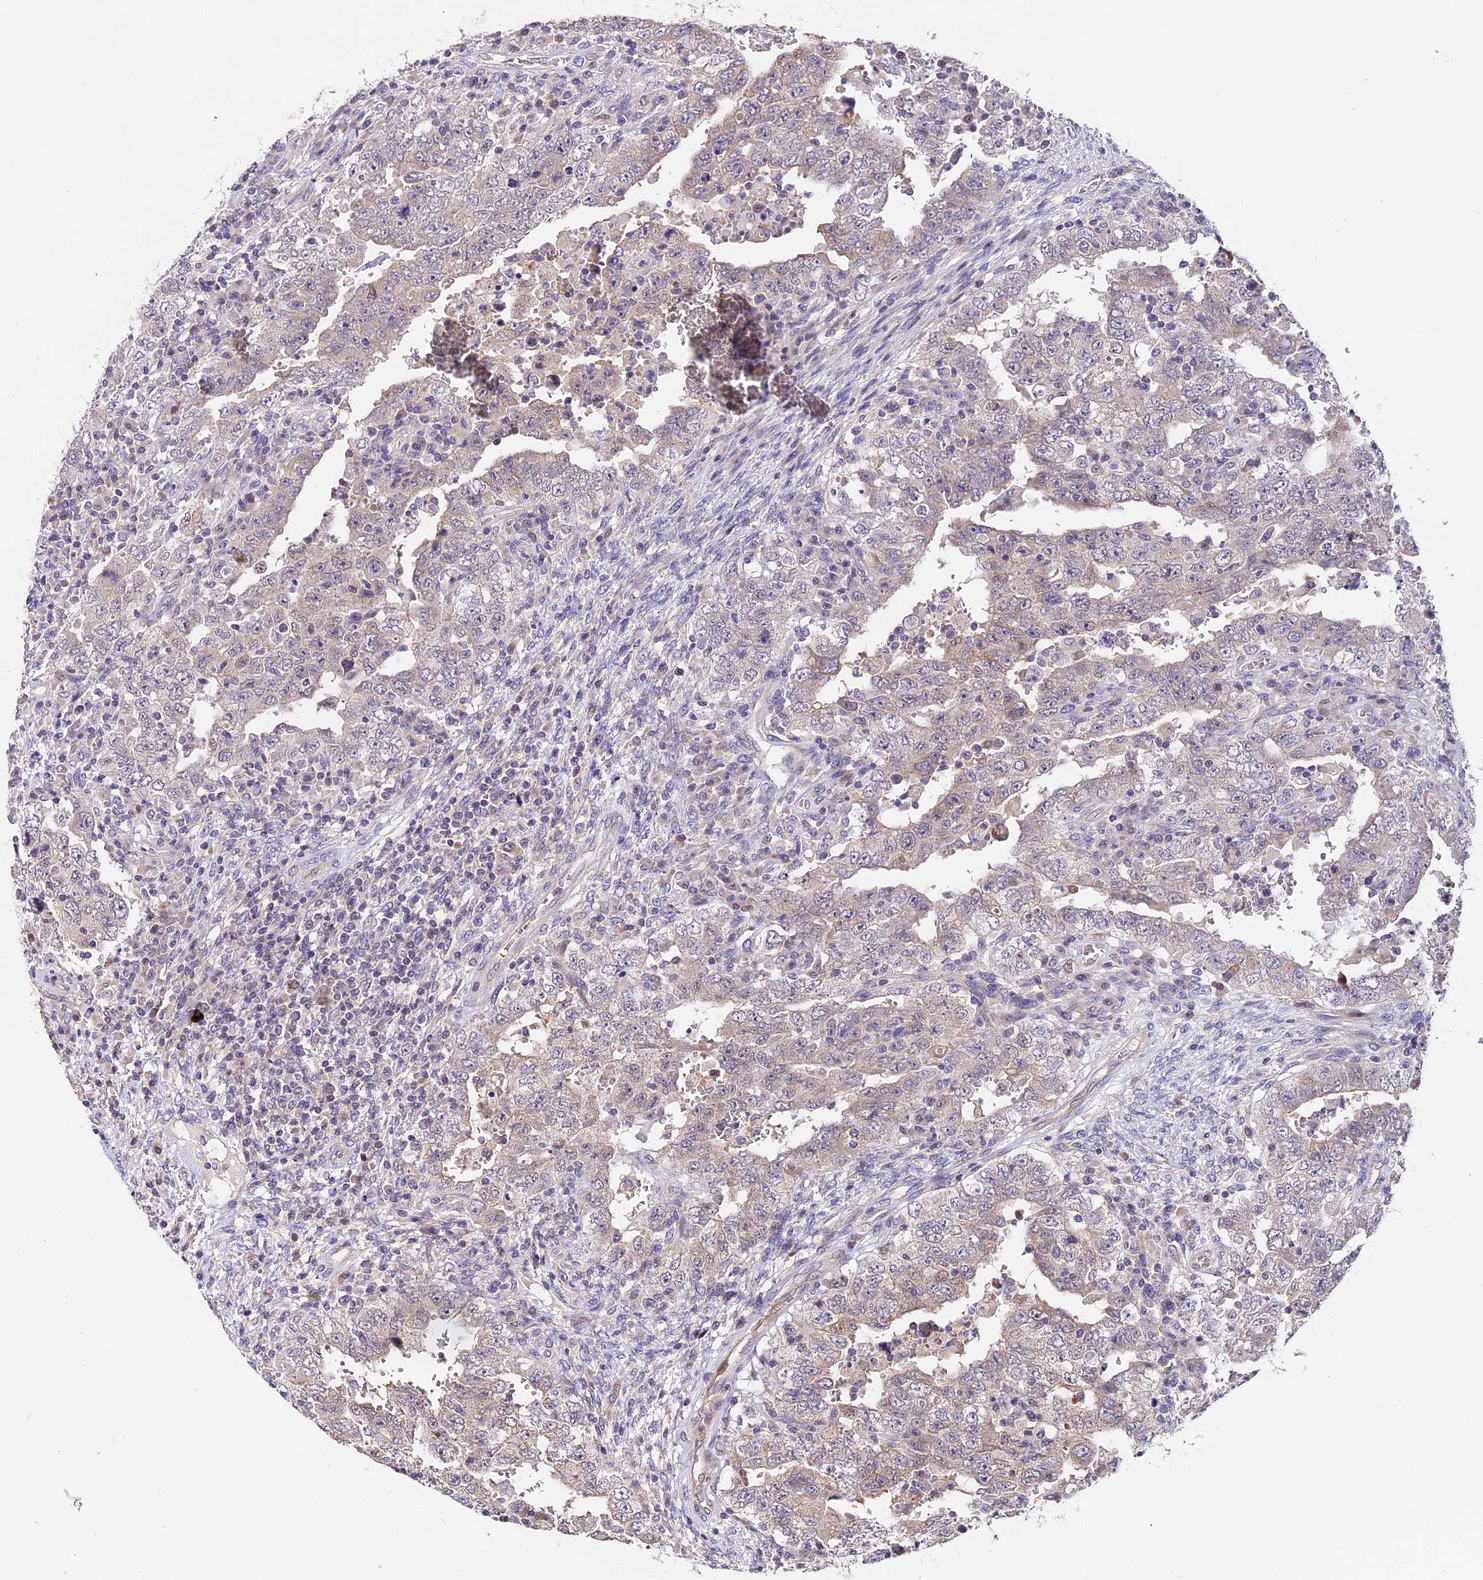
{"staining": {"intensity": "negative", "quantity": "none", "location": "none"}, "tissue": "testis cancer", "cell_type": "Tumor cells", "image_type": "cancer", "snomed": [{"axis": "morphology", "description": "Carcinoma, Embryonal, NOS"}, {"axis": "topography", "description": "Testis"}], "caption": "This is a photomicrograph of immunohistochemistry staining of testis cancer (embryonal carcinoma), which shows no expression in tumor cells.", "gene": "TRMT1", "patient": {"sex": "male", "age": 26}}